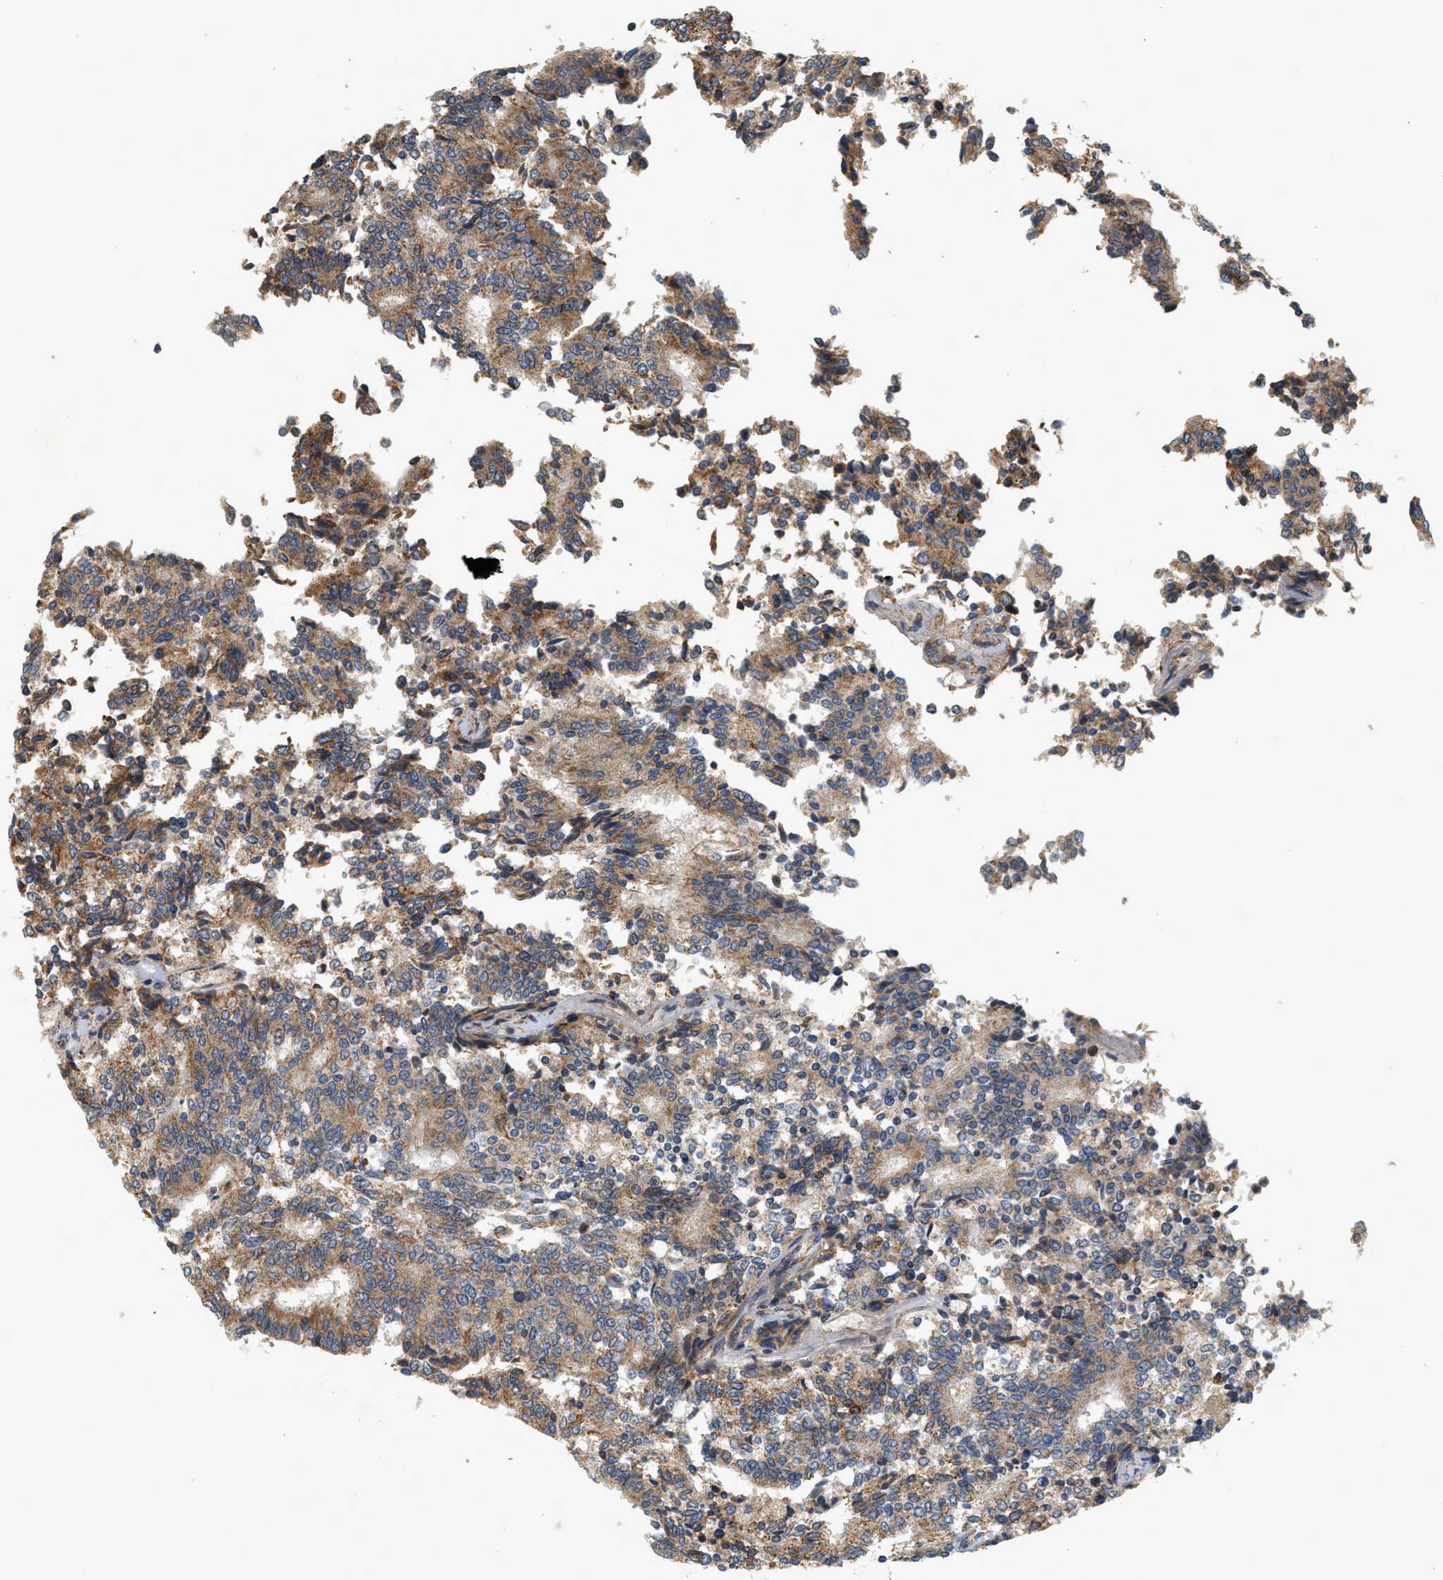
{"staining": {"intensity": "moderate", "quantity": ">75%", "location": "cytoplasmic/membranous"}, "tissue": "prostate cancer", "cell_type": "Tumor cells", "image_type": "cancer", "snomed": [{"axis": "morphology", "description": "Normal tissue, NOS"}, {"axis": "morphology", "description": "Adenocarcinoma, High grade"}, {"axis": "topography", "description": "Prostate"}, {"axis": "topography", "description": "Seminal veicle"}], "caption": "Human high-grade adenocarcinoma (prostate) stained with a brown dye displays moderate cytoplasmic/membranous positive expression in approximately >75% of tumor cells.", "gene": "MCU", "patient": {"sex": "male", "age": 55}}